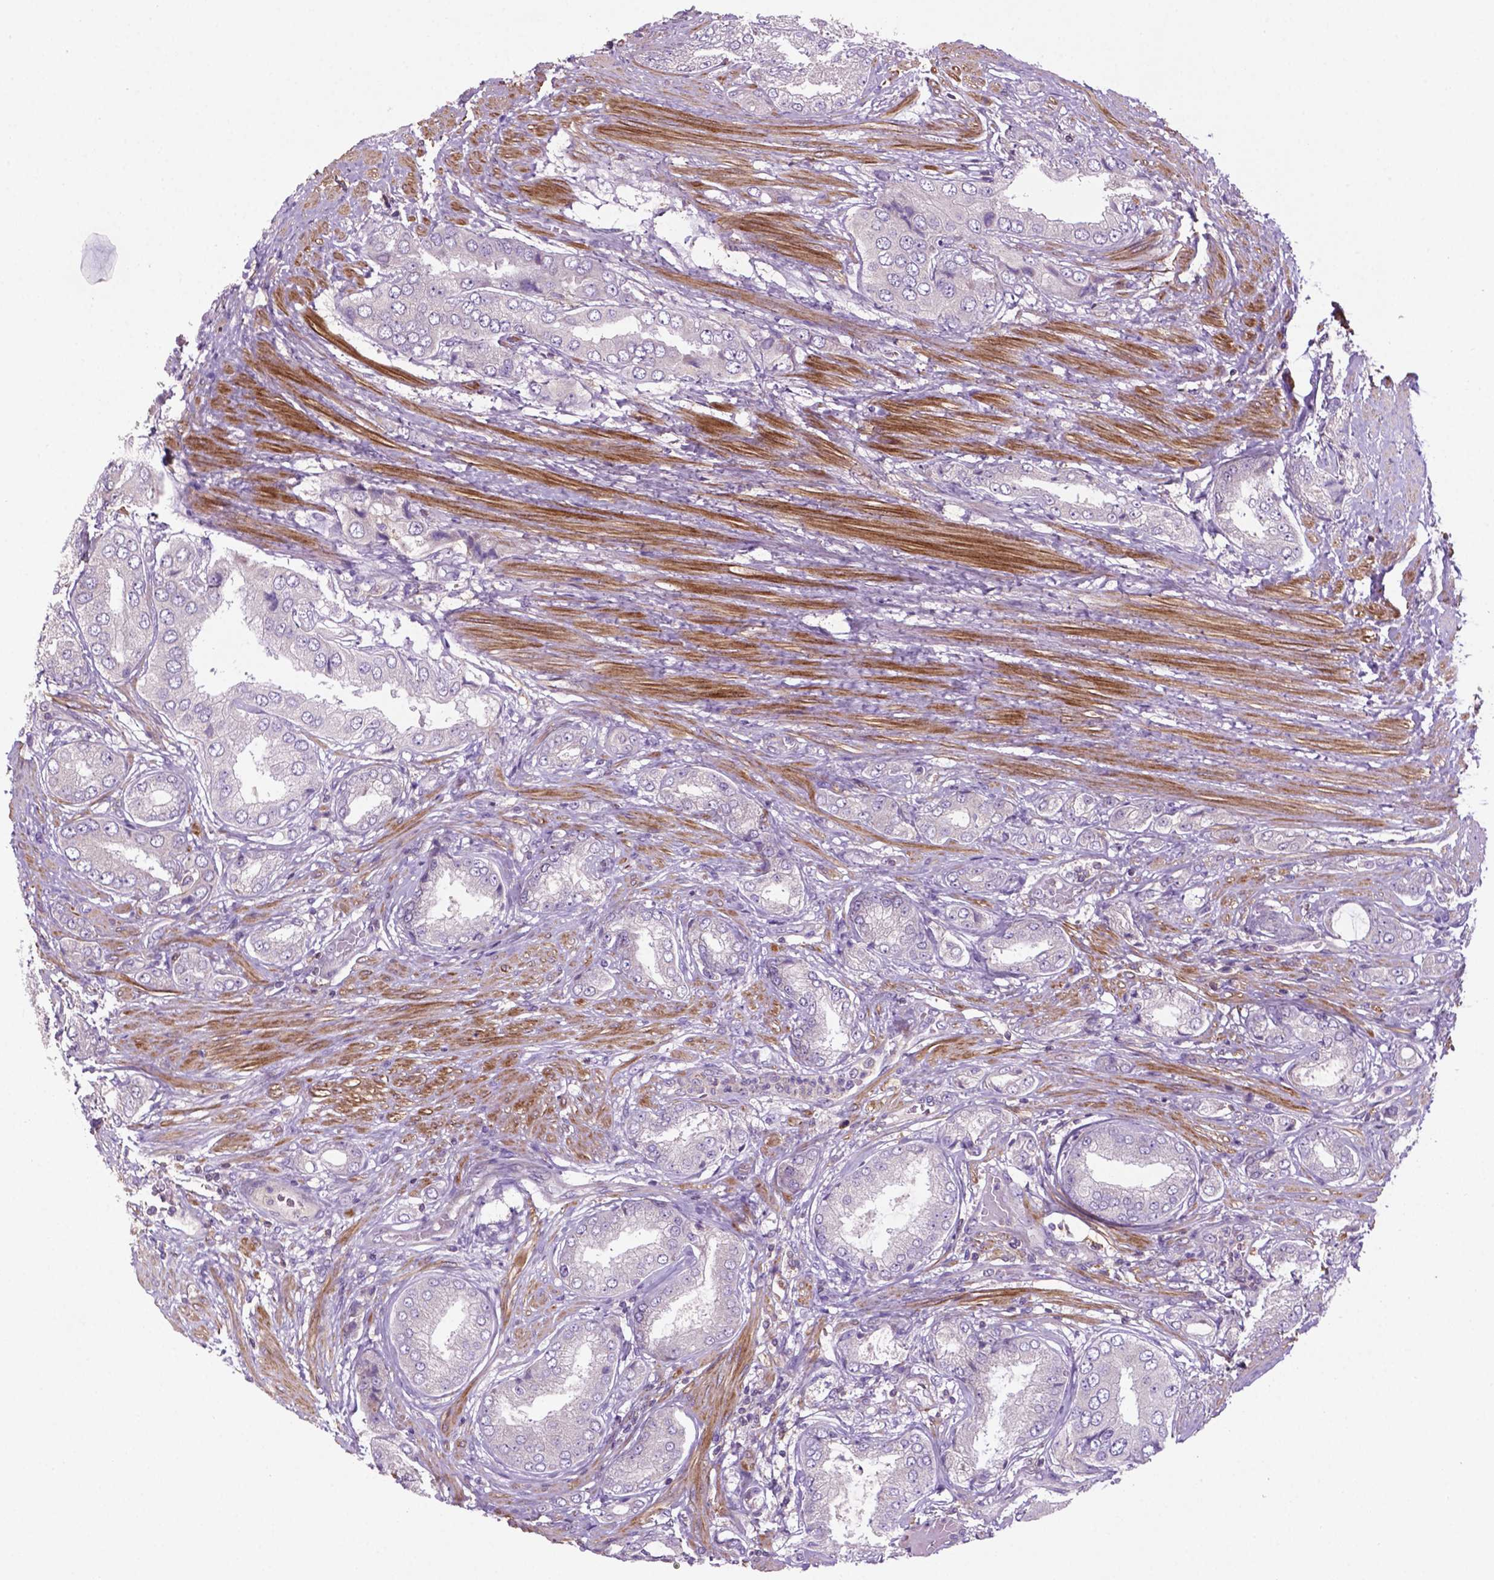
{"staining": {"intensity": "negative", "quantity": "none", "location": "none"}, "tissue": "prostate cancer", "cell_type": "Tumor cells", "image_type": "cancer", "snomed": [{"axis": "morphology", "description": "Adenocarcinoma, NOS"}, {"axis": "topography", "description": "Prostate"}], "caption": "DAB immunohistochemical staining of human prostate cancer (adenocarcinoma) reveals no significant expression in tumor cells.", "gene": "BMP4", "patient": {"sex": "male", "age": 63}}